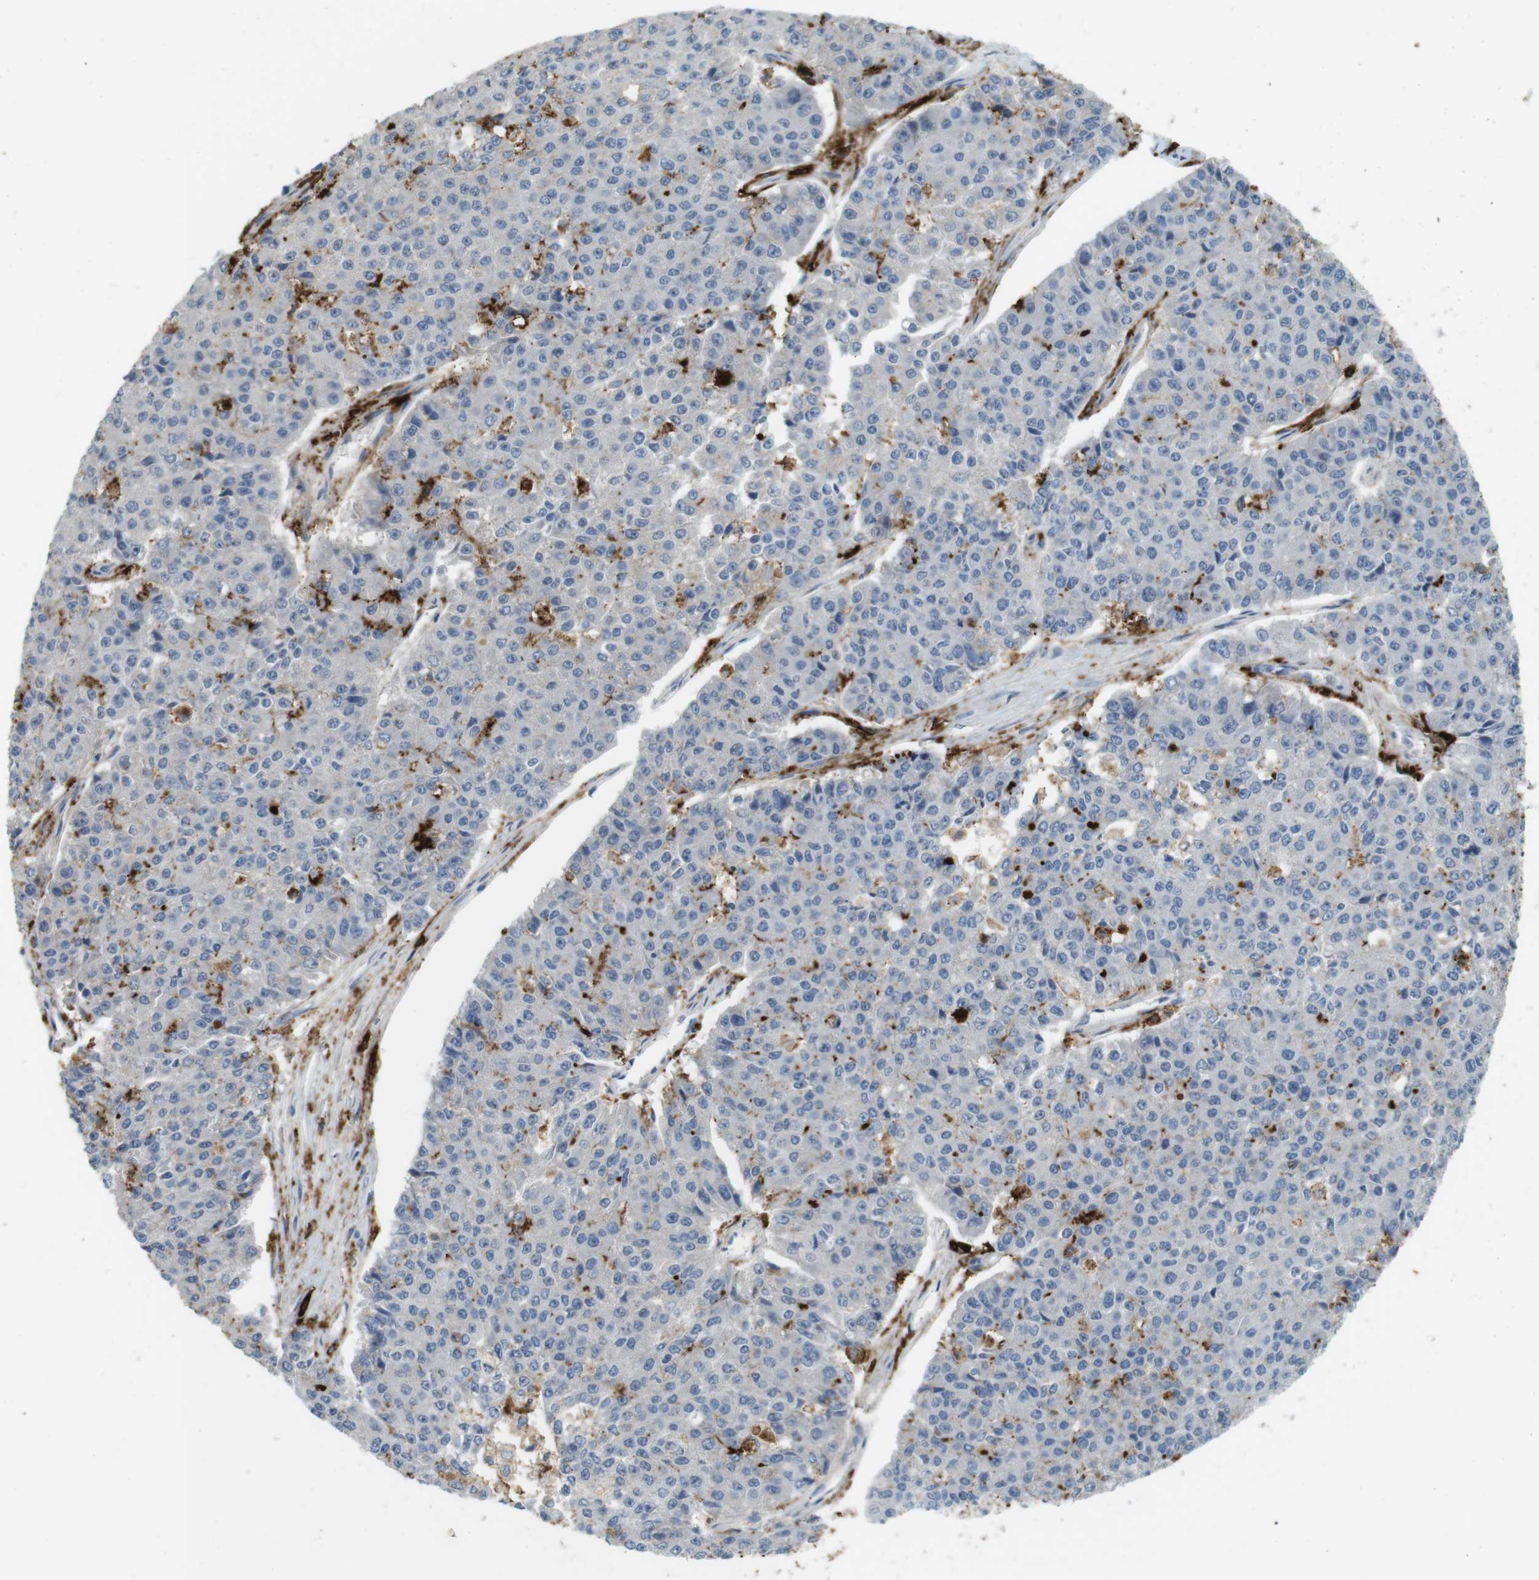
{"staining": {"intensity": "negative", "quantity": "none", "location": "none"}, "tissue": "pancreatic cancer", "cell_type": "Tumor cells", "image_type": "cancer", "snomed": [{"axis": "morphology", "description": "Adenocarcinoma, NOS"}, {"axis": "topography", "description": "Pancreas"}], "caption": "An immunohistochemistry (IHC) histopathology image of pancreatic cancer (adenocarcinoma) is shown. There is no staining in tumor cells of pancreatic cancer (adenocarcinoma).", "gene": "HLA-DRA", "patient": {"sex": "male", "age": 50}}